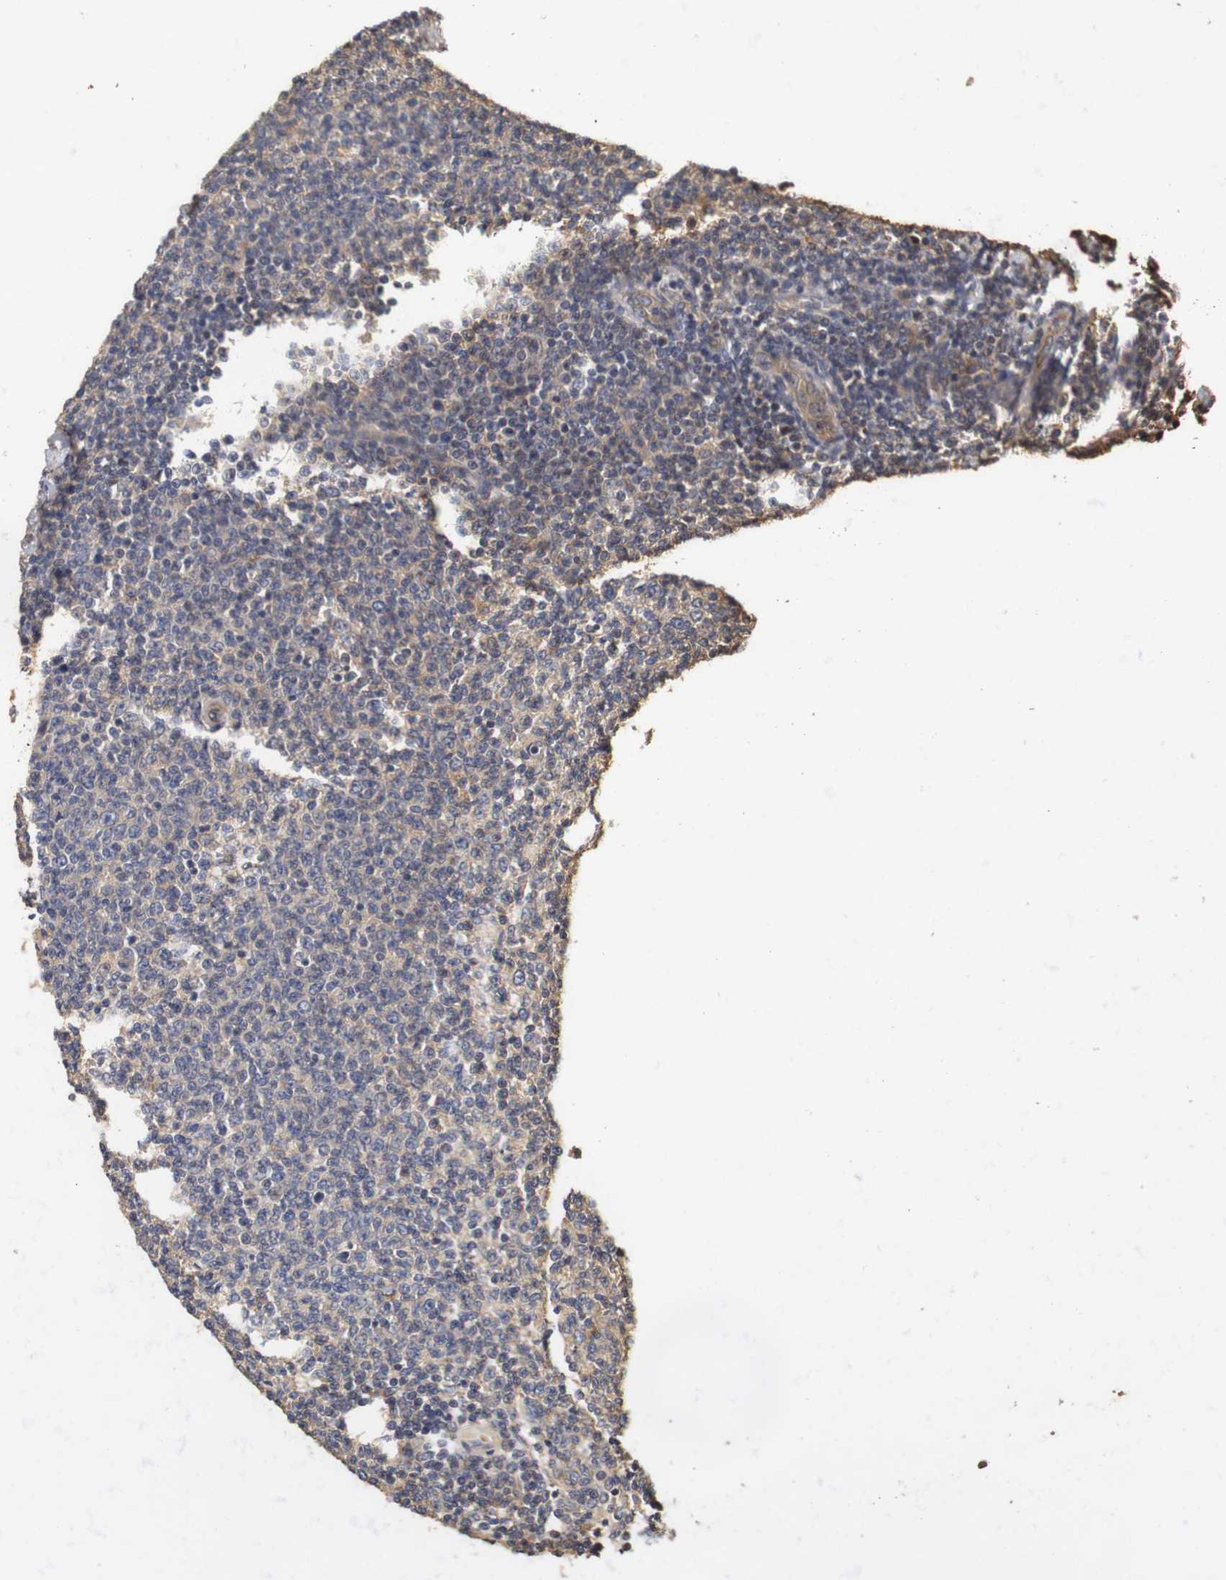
{"staining": {"intensity": "weak", "quantity": "<25%", "location": "cytoplasmic/membranous"}, "tissue": "lymphoma", "cell_type": "Tumor cells", "image_type": "cancer", "snomed": [{"axis": "morphology", "description": "Malignant lymphoma, non-Hodgkin's type, Low grade"}, {"axis": "topography", "description": "Lymph node"}], "caption": "Immunohistochemistry (IHC) image of neoplastic tissue: lymphoma stained with DAB (3,3'-diaminobenzidine) exhibits no significant protein expression in tumor cells. The staining is performed using DAB brown chromogen with nuclei counter-stained in using hematoxylin.", "gene": "PTPN14", "patient": {"sex": "male", "age": 66}}